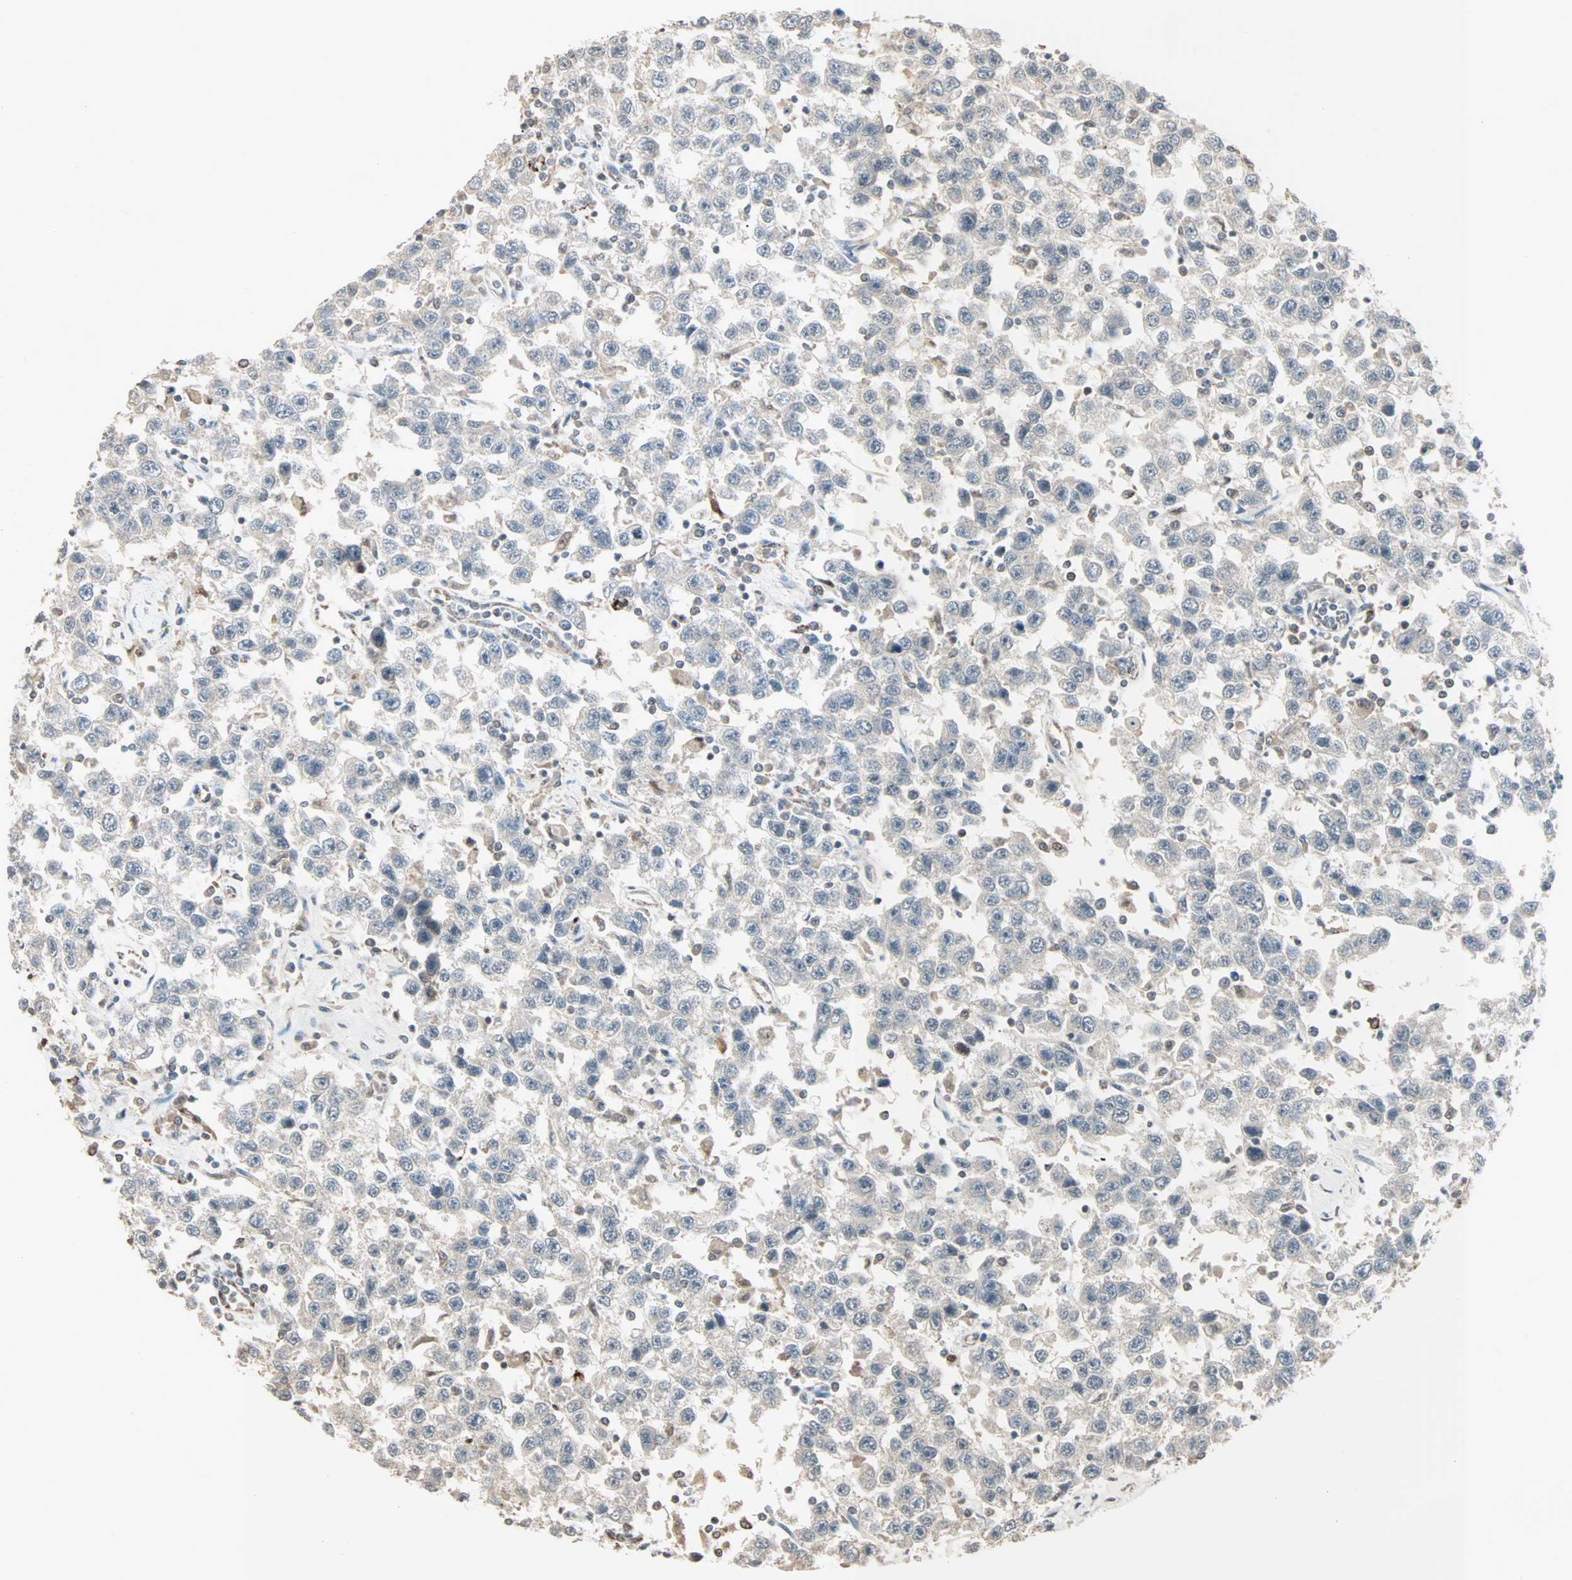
{"staining": {"intensity": "weak", "quantity": ">75%", "location": "cytoplasmic/membranous"}, "tissue": "testis cancer", "cell_type": "Tumor cells", "image_type": "cancer", "snomed": [{"axis": "morphology", "description": "Seminoma, NOS"}, {"axis": "topography", "description": "Testis"}], "caption": "Protein analysis of seminoma (testis) tissue exhibits weak cytoplasmic/membranous expression in about >75% of tumor cells. Using DAB (brown) and hematoxylin (blue) stains, captured at high magnification using brightfield microscopy.", "gene": "KDM4A", "patient": {"sex": "male", "age": 41}}